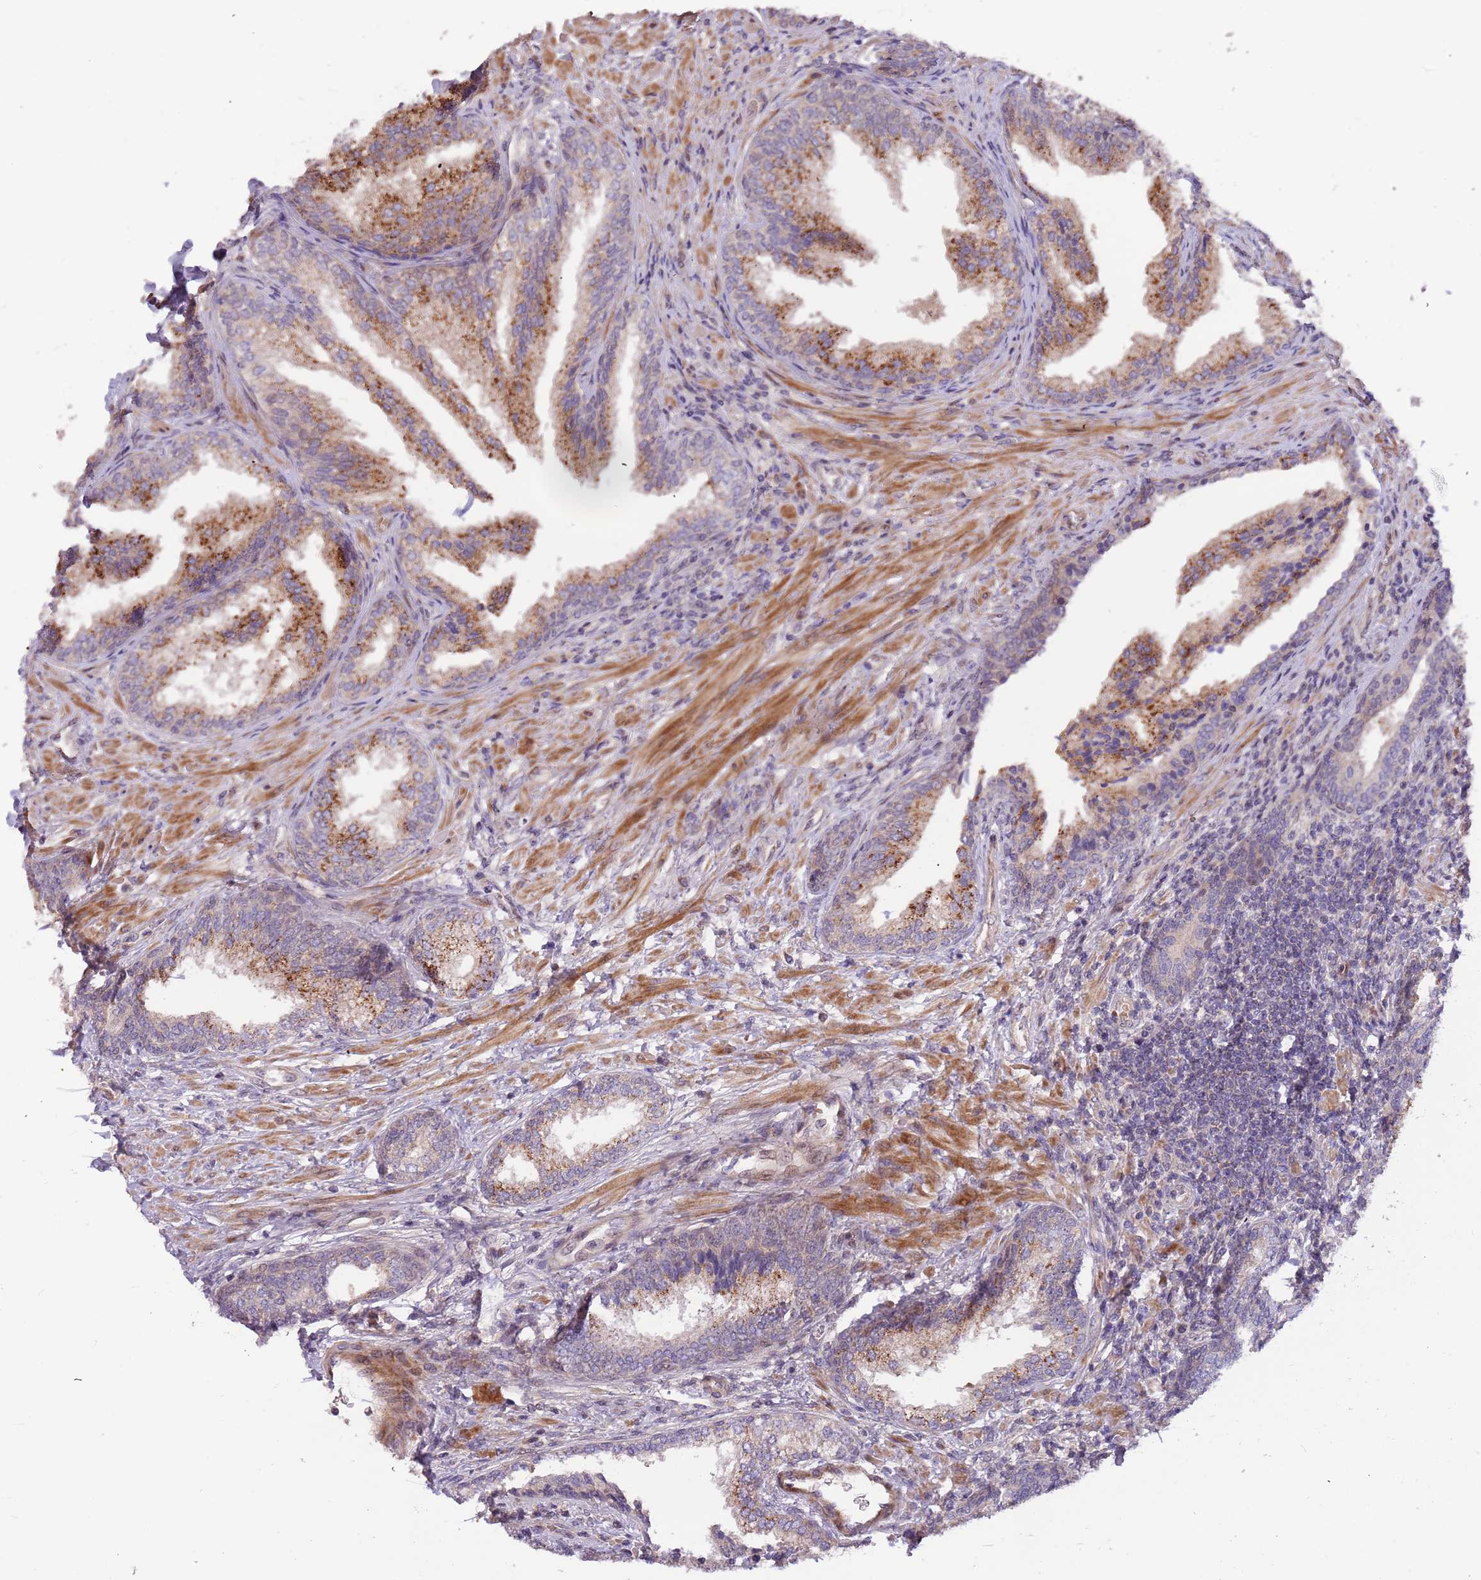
{"staining": {"intensity": "moderate", "quantity": "25%-75%", "location": "cytoplasmic/membranous"}, "tissue": "prostate", "cell_type": "Glandular cells", "image_type": "normal", "snomed": [{"axis": "morphology", "description": "Normal tissue, NOS"}, {"axis": "topography", "description": "Prostate"}], "caption": "IHC image of unremarkable prostate: human prostate stained using immunohistochemistry (IHC) displays medium levels of moderate protein expression localized specifically in the cytoplasmic/membranous of glandular cells, appearing as a cytoplasmic/membranous brown color.", "gene": "TRAPPC6B", "patient": {"sex": "male", "age": 76}}